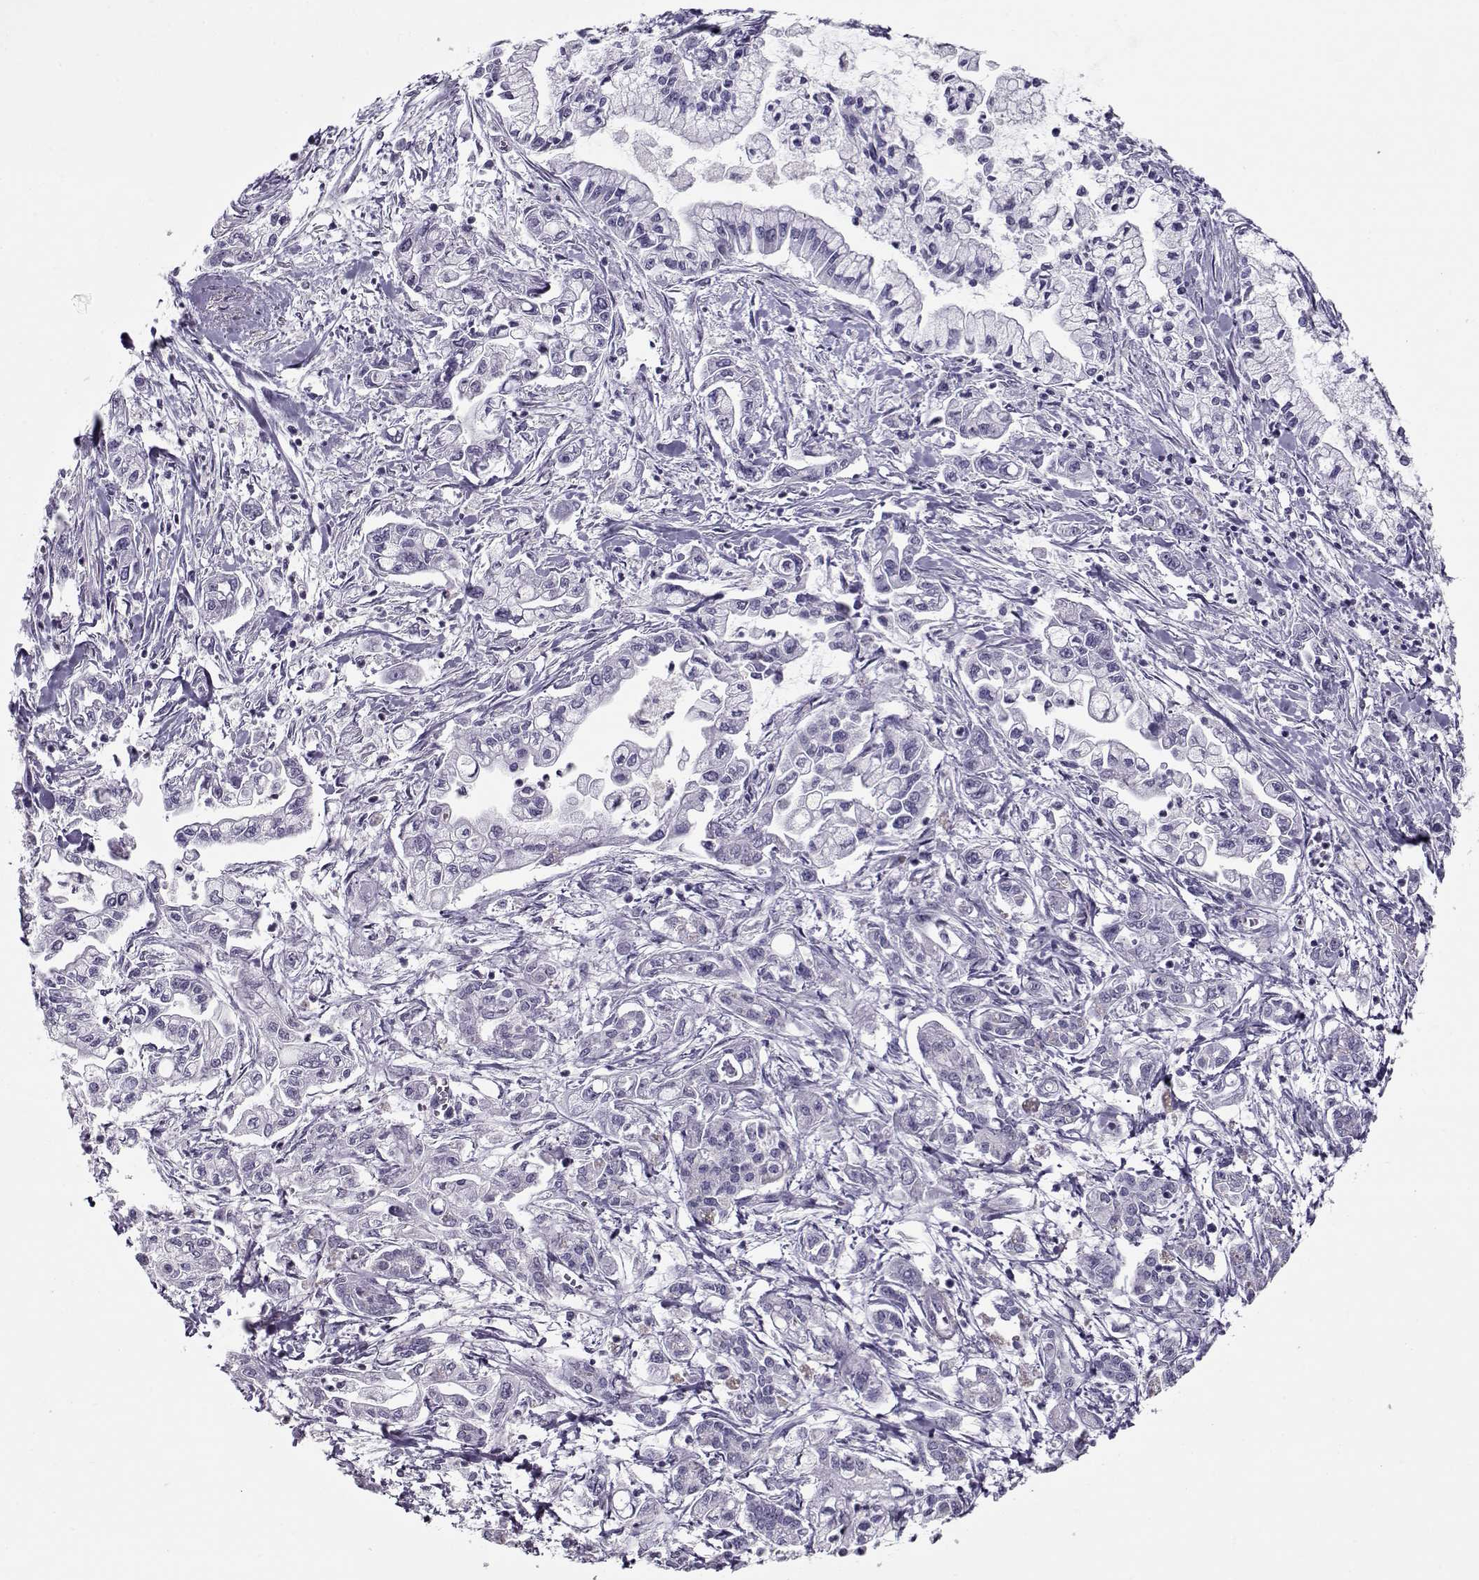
{"staining": {"intensity": "negative", "quantity": "none", "location": "none"}, "tissue": "pancreatic cancer", "cell_type": "Tumor cells", "image_type": "cancer", "snomed": [{"axis": "morphology", "description": "Adenocarcinoma, NOS"}, {"axis": "topography", "description": "Pancreas"}], "caption": "High power microscopy image of an immunohistochemistry (IHC) image of adenocarcinoma (pancreatic), revealing no significant expression in tumor cells.", "gene": "CIBAR1", "patient": {"sex": "male", "age": 54}}